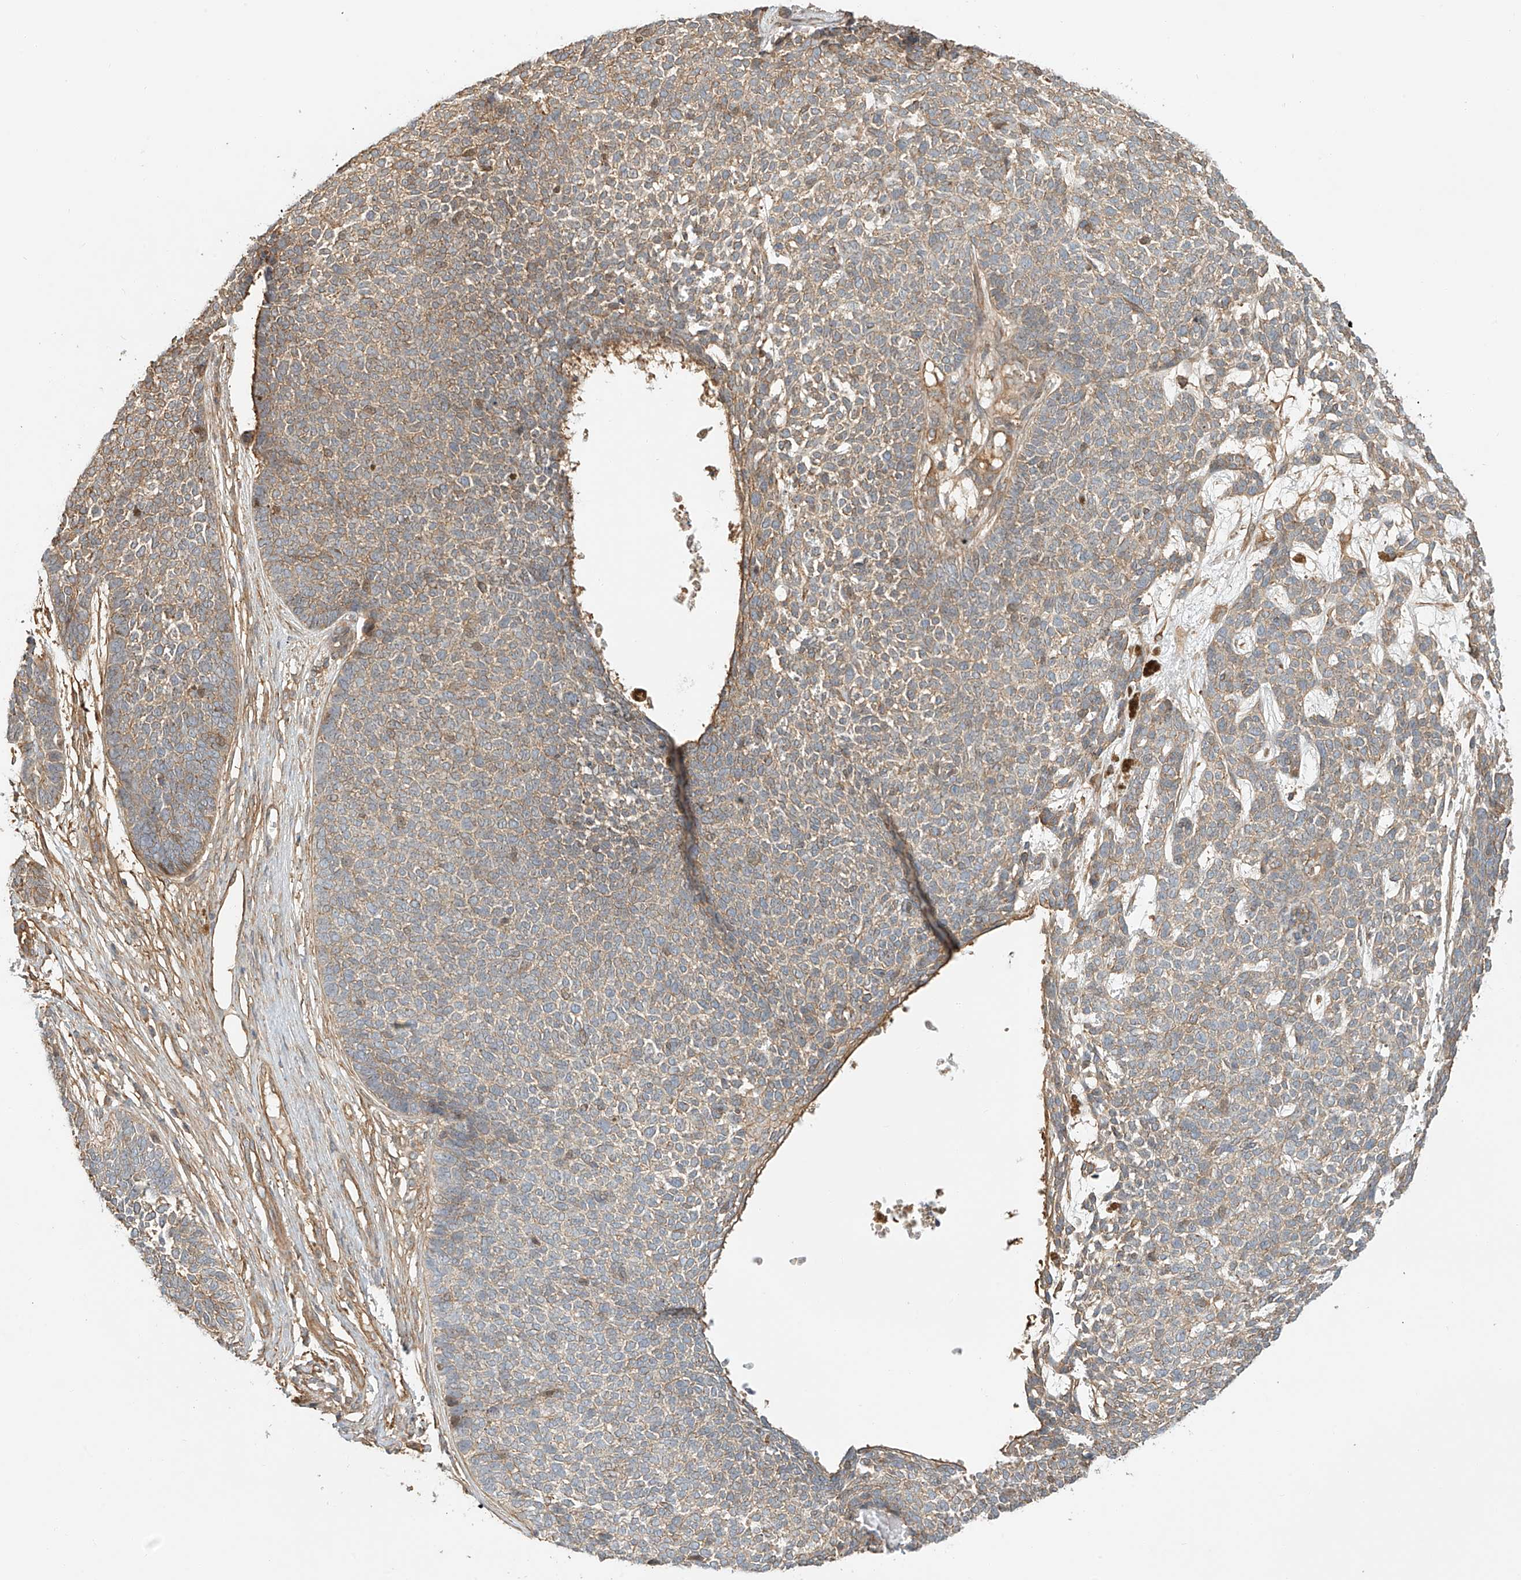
{"staining": {"intensity": "moderate", "quantity": "<25%", "location": "cytoplasmic/membranous"}, "tissue": "skin cancer", "cell_type": "Tumor cells", "image_type": "cancer", "snomed": [{"axis": "morphology", "description": "Basal cell carcinoma"}, {"axis": "topography", "description": "Skin"}], "caption": "Immunohistochemical staining of skin cancer (basal cell carcinoma) shows low levels of moderate cytoplasmic/membranous protein expression in about <25% of tumor cells. Using DAB (brown) and hematoxylin (blue) stains, captured at high magnification using brightfield microscopy.", "gene": "CSMD3", "patient": {"sex": "female", "age": 84}}